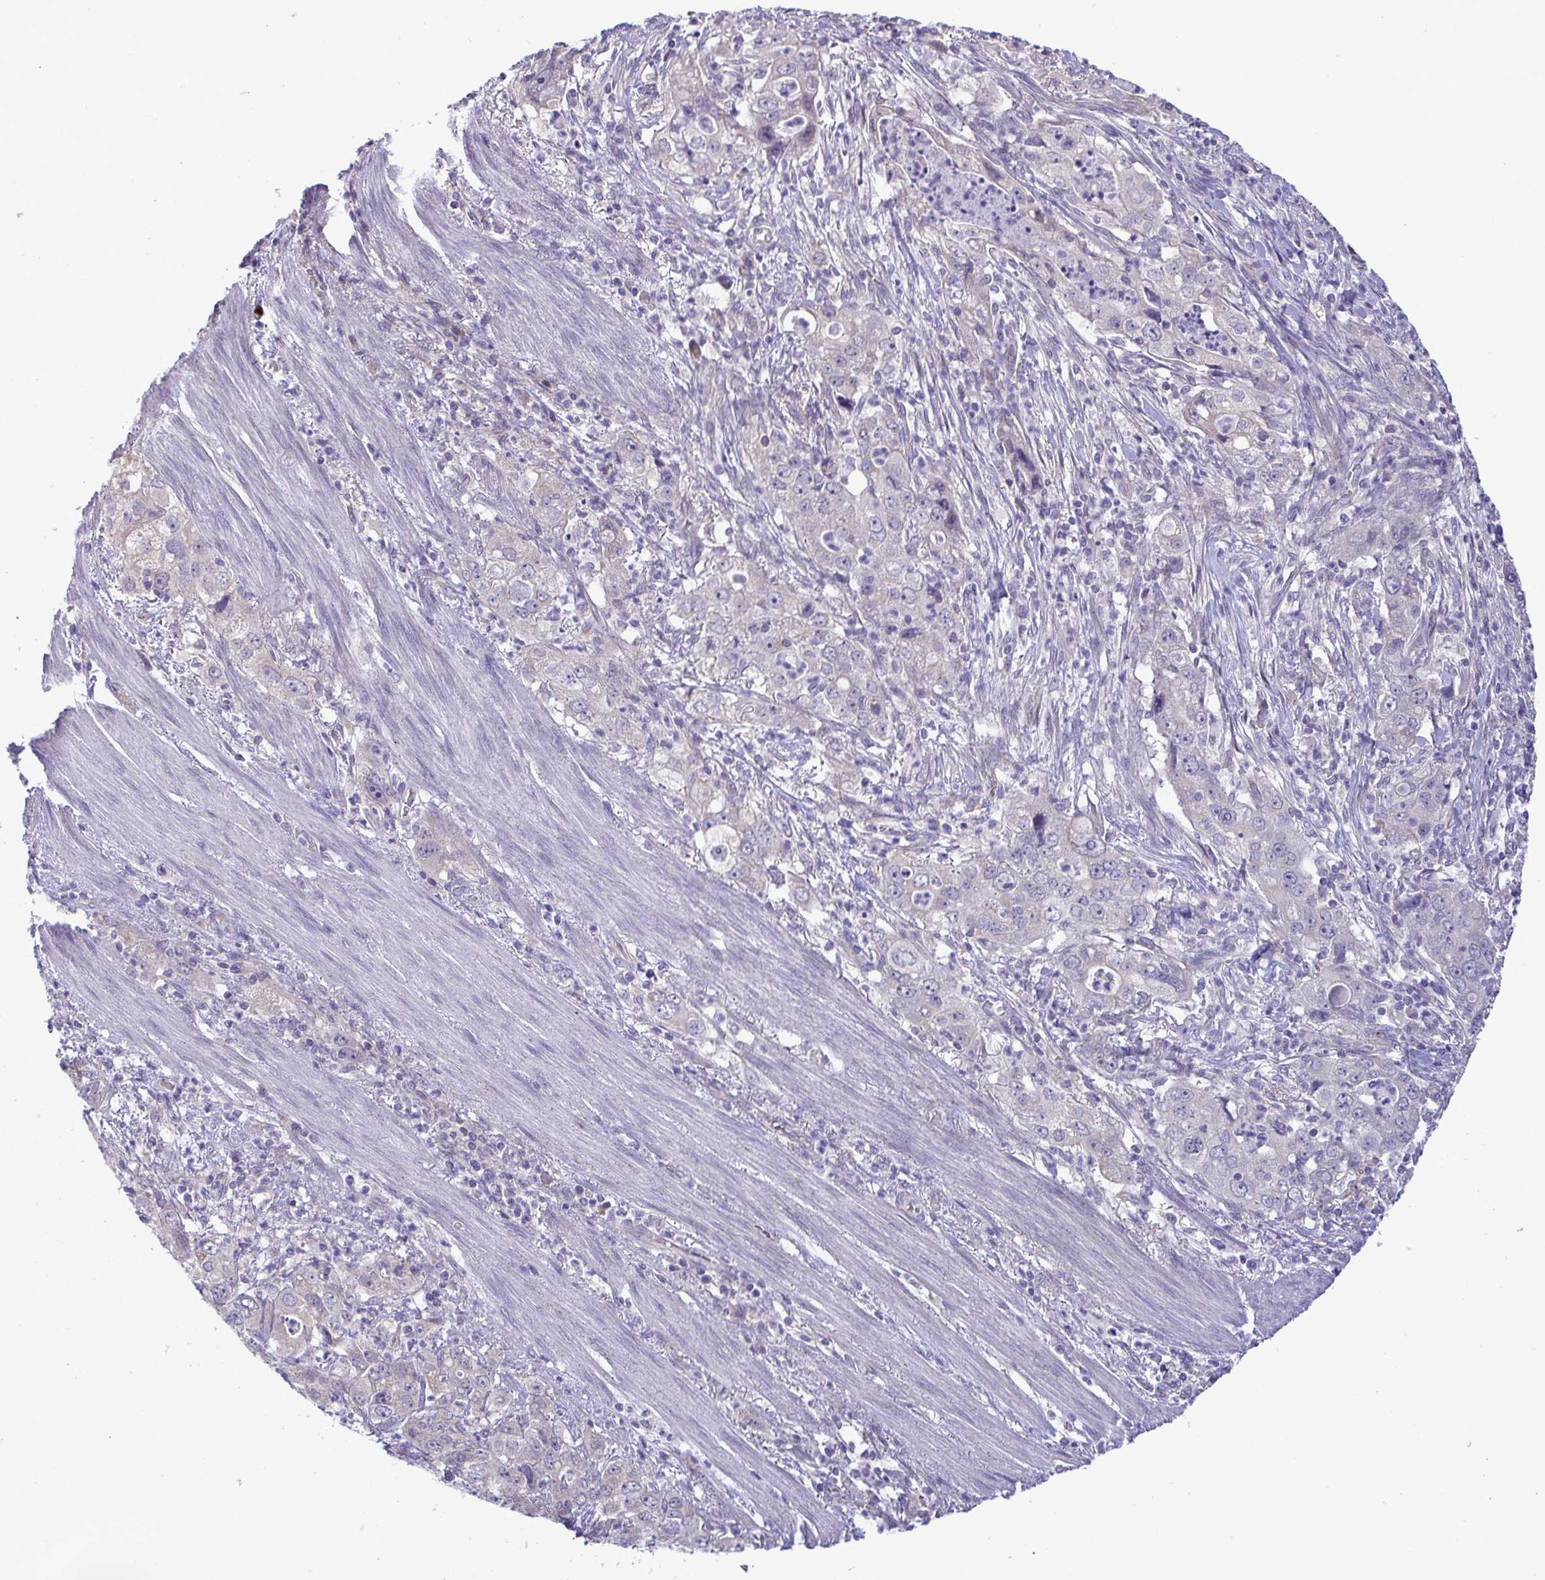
{"staining": {"intensity": "negative", "quantity": "none", "location": "none"}, "tissue": "stomach cancer", "cell_type": "Tumor cells", "image_type": "cancer", "snomed": [{"axis": "morphology", "description": "Adenocarcinoma, NOS"}, {"axis": "topography", "description": "Stomach, upper"}], "caption": "Immunohistochemistry (IHC) of human adenocarcinoma (stomach) shows no staining in tumor cells.", "gene": "IL37", "patient": {"sex": "male", "age": 75}}